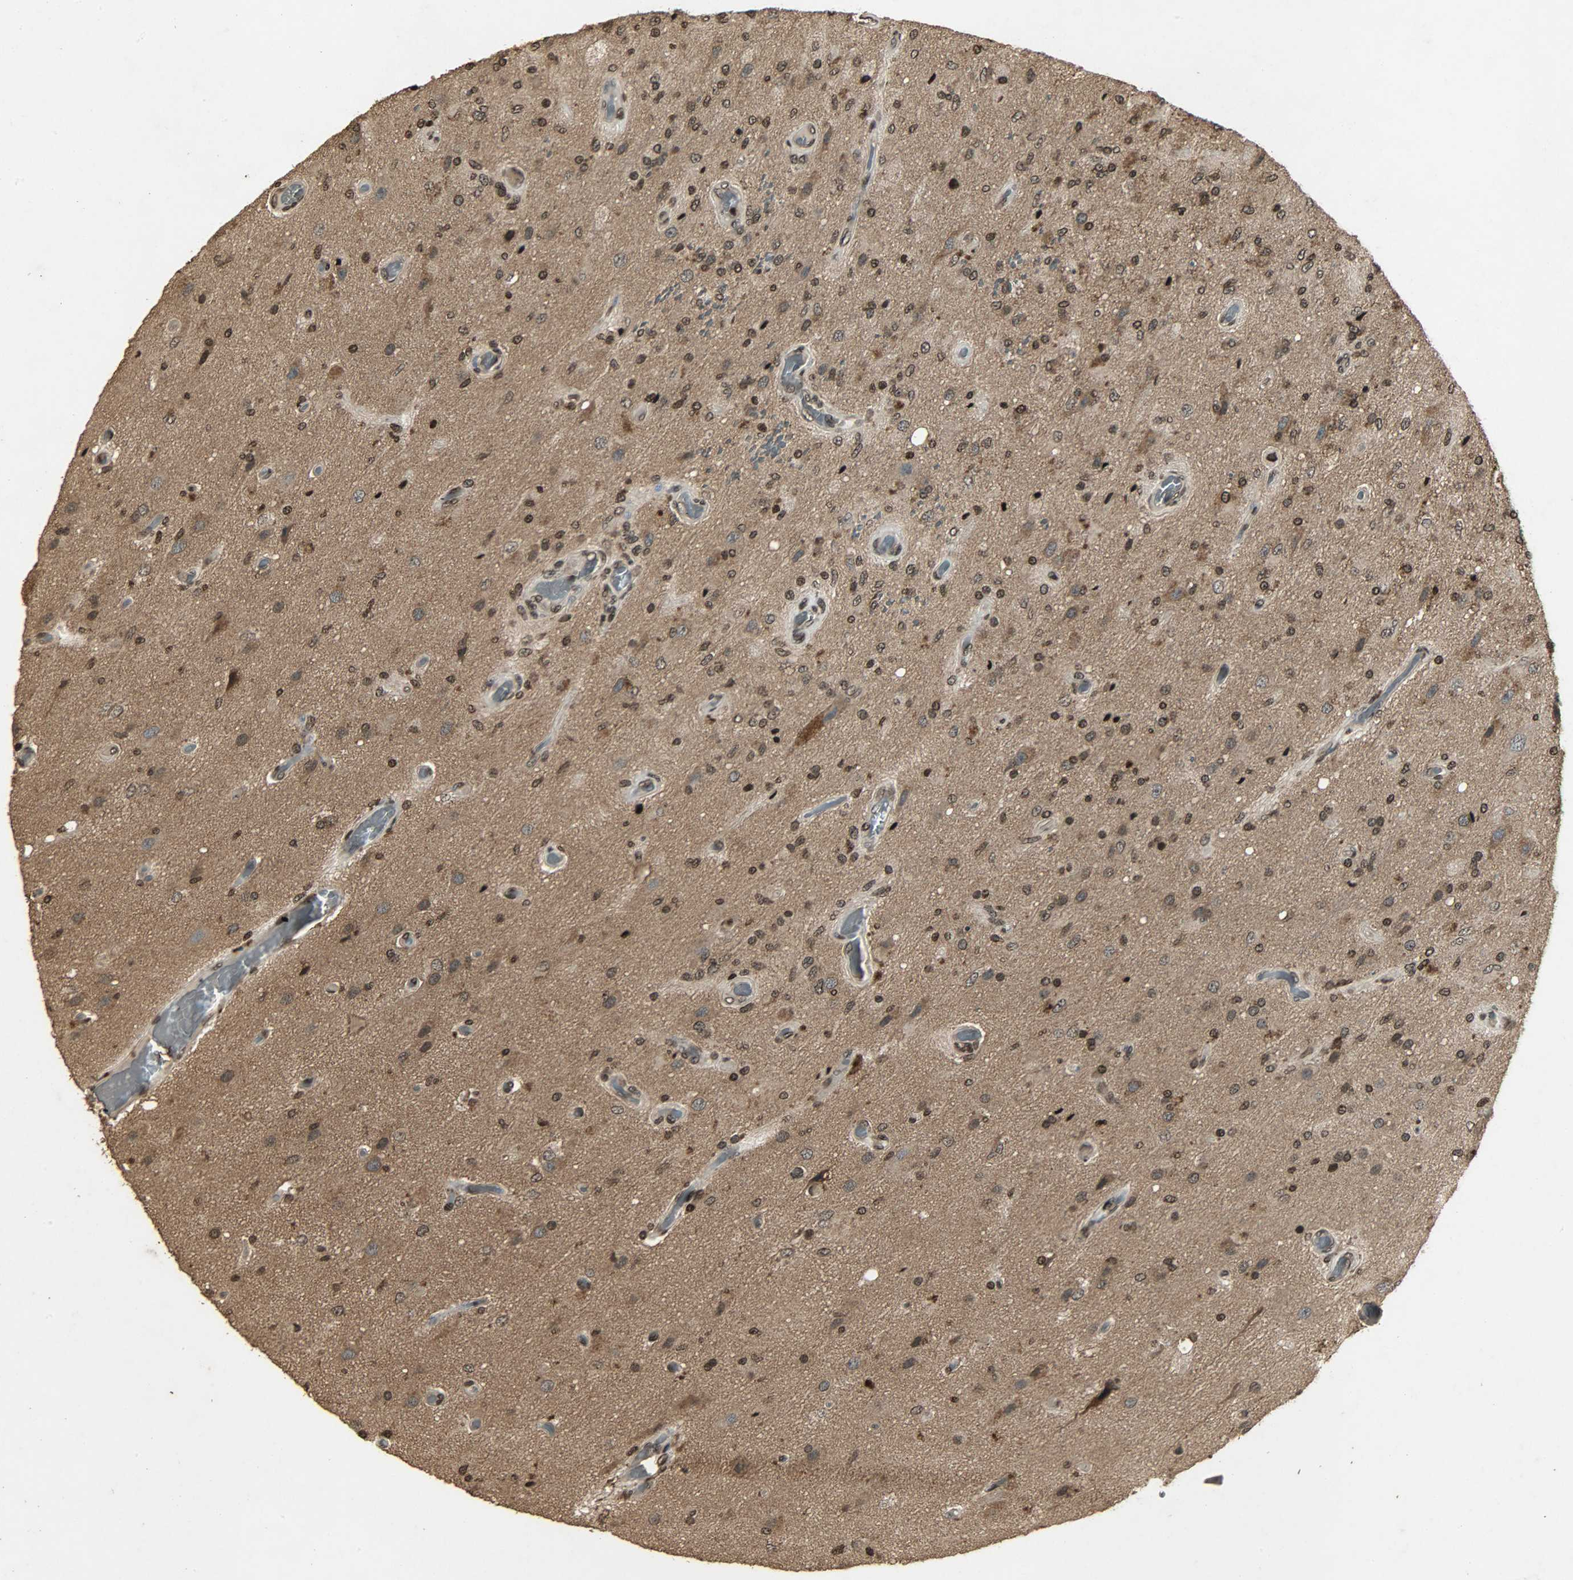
{"staining": {"intensity": "strong", "quantity": ">75%", "location": "cytoplasmic/membranous,nuclear"}, "tissue": "glioma", "cell_type": "Tumor cells", "image_type": "cancer", "snomed": [{"axis": "morphology", "description": "Normal tissue, NOS"}, {"axis": "morphology", "description": "Glioma, malignant, High grade"}, {"axis": "topography", "description": "Cerebral cortex"}], "caption": "High-magnification brightfield microscopy of malignant glioma (high-grade) stained with DAB (3,3'-diaminobenzidine) (brown) and counterstained with hematoxylin (blue). tumor cells exhibit strong cytoplasmic/membranous and nuclear positivity is seen in approximately>75% of cells.", "gene": "PPP3R1", "patient": {"sex": "male", "age": 77}}